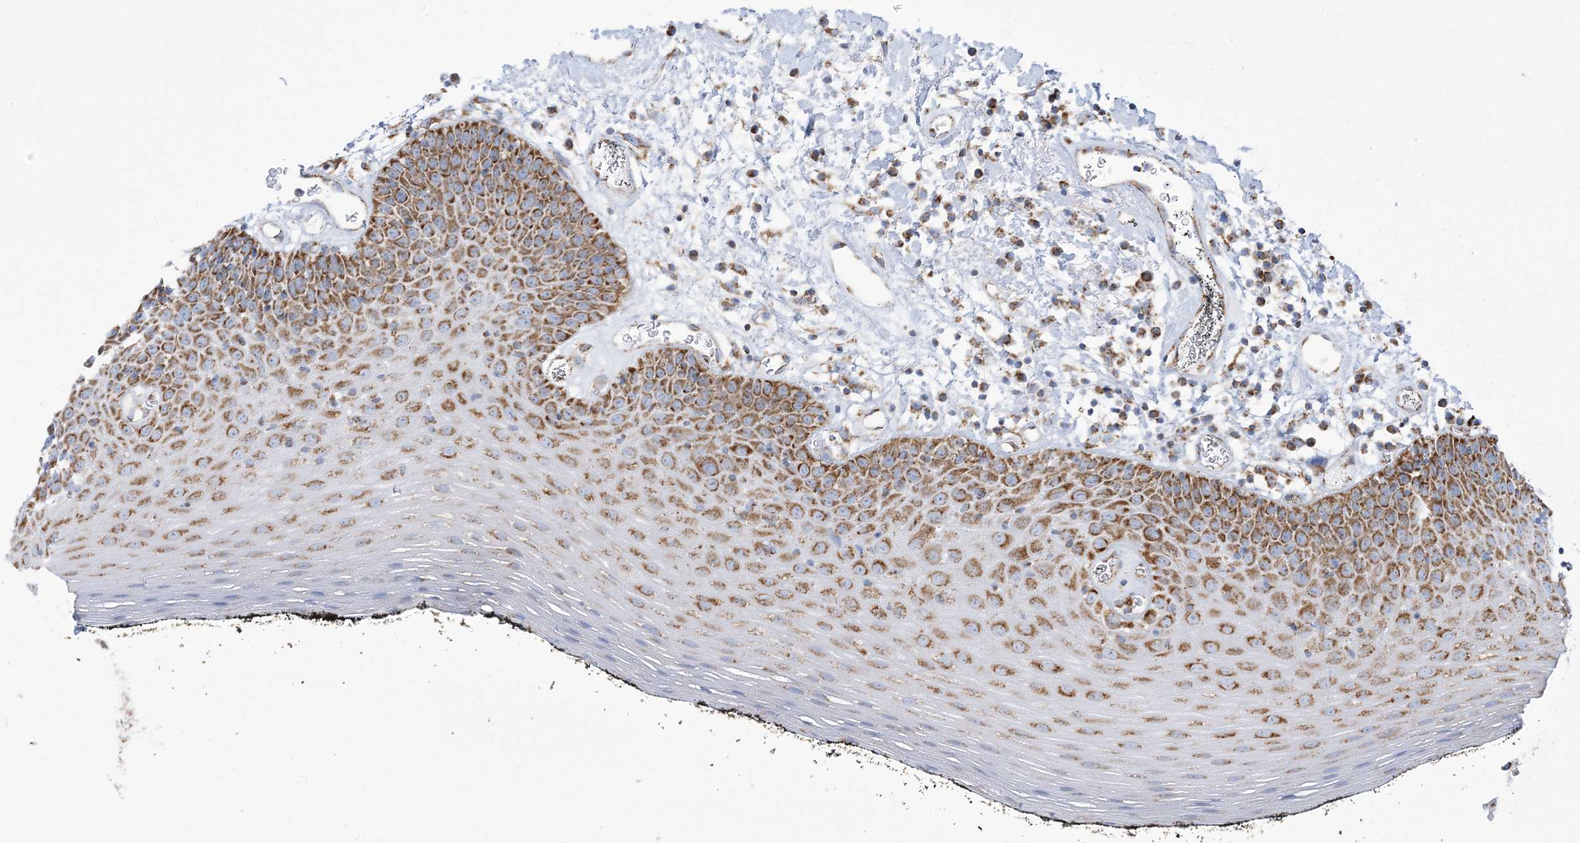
{"staining": {"intensity": "moderate", "quantity": ">75%", "location": "cytoplasmic/membranous"}, "tissue": "oral mucosa", "cell_type": "Squamous epithelial cells", "image_type": "normal", "snomed": [{"axis": "morphology", "description": "Normal tissue, NOS"}, {"axis": "topography", "description": "Oral tissue"}], "caption": "An IHC image of benign tissue is shown. Protein staining in brown shows moderate cytoplasmic/membranous positivity in oral mucosa within squamous epithelial cells. (Brightfield microscopy of DAB IHC at high magnification).", "gene": "SAMM50", "patient": {"sex": "male", "age": 74}}